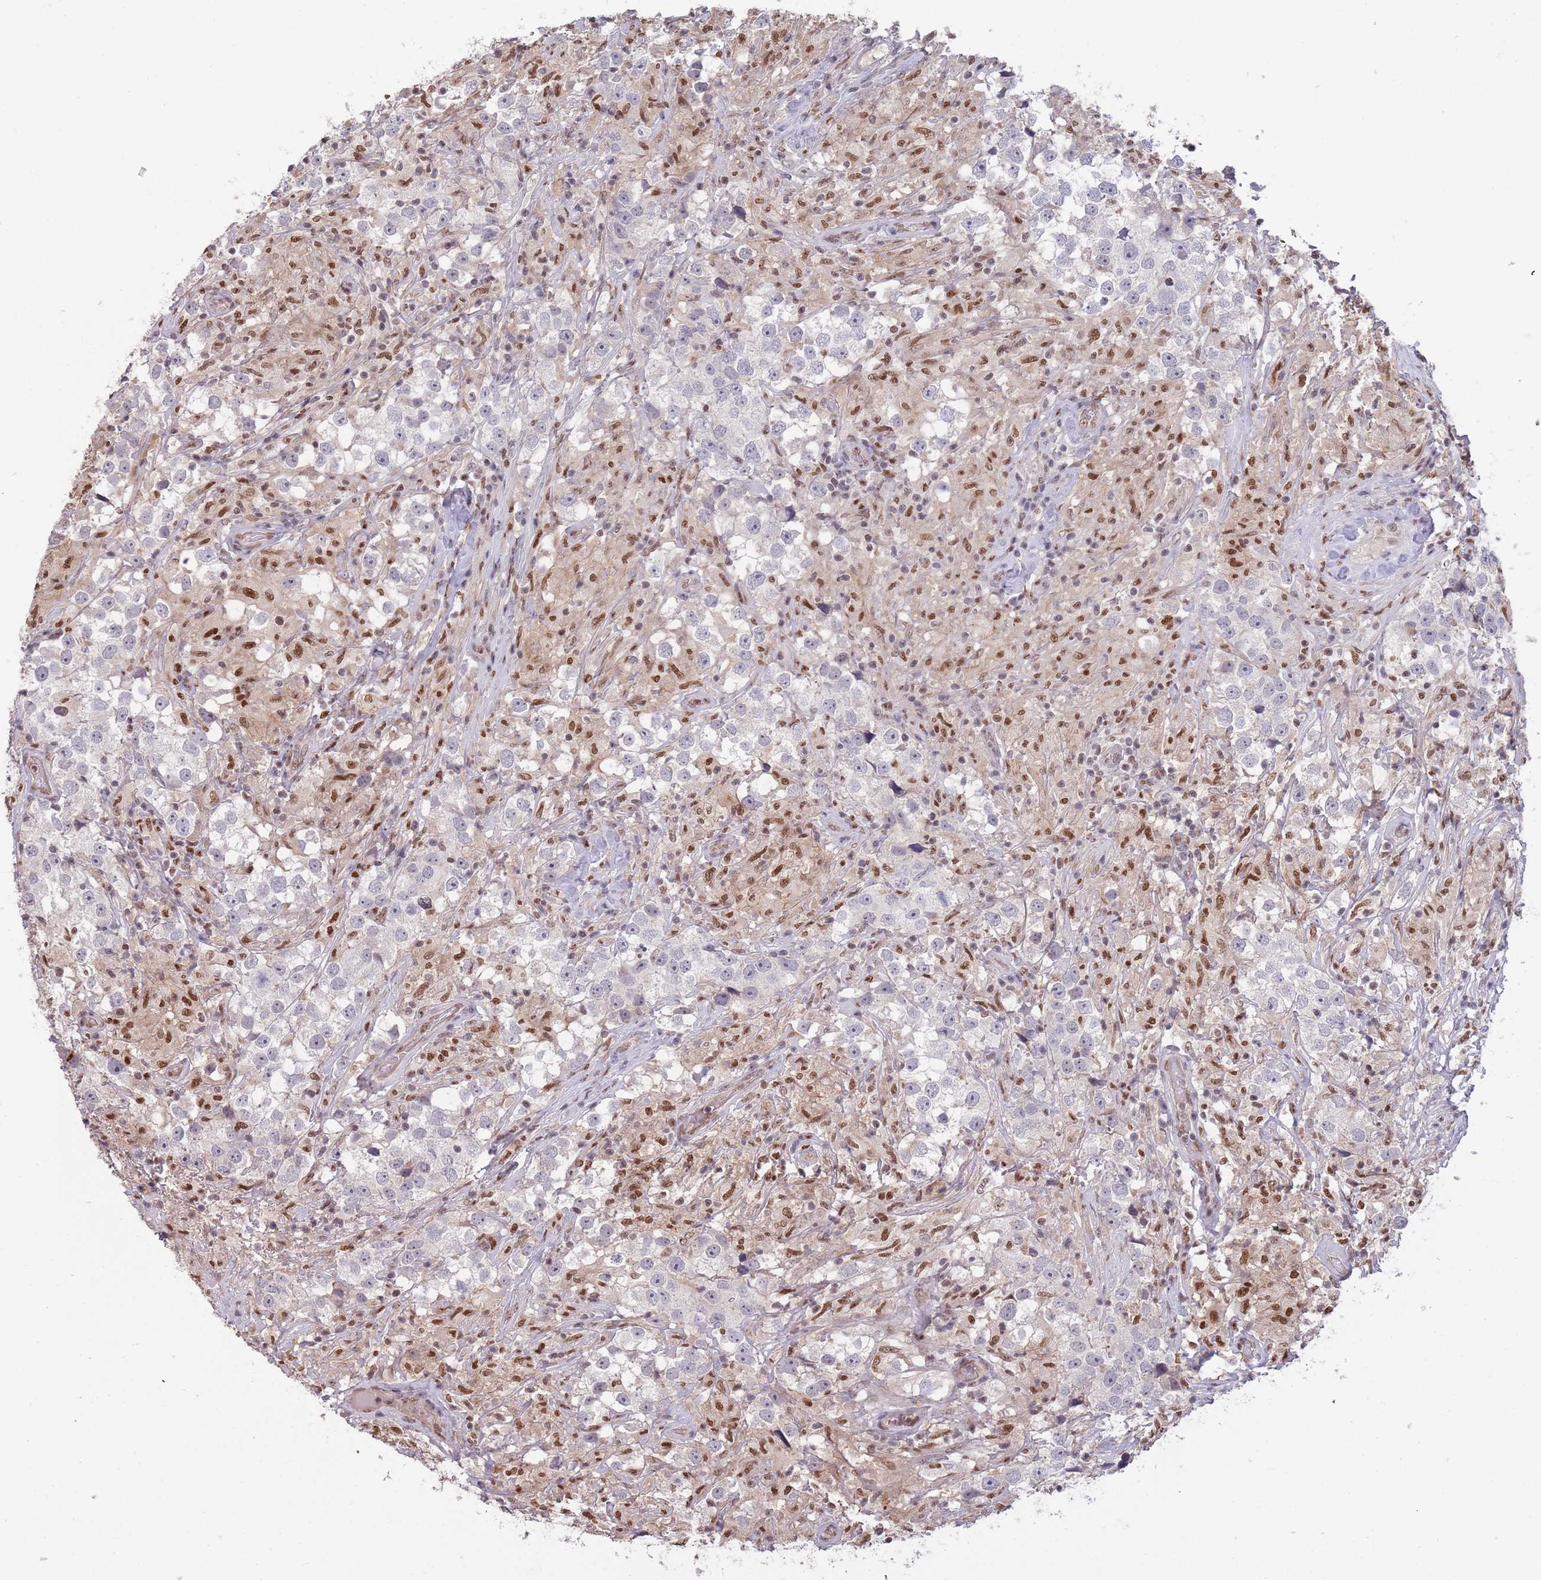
{"staining": {"intensity": "negative", "quantity": "none", "location": "none"}, "tissue": "testis cancer", "cell_type": "Tumor cells", "image_type": "cancer", "snomed": [{"axis": "morphology", "description": "Seminoma, NOS"}, {"axis": "topography", "description": "Testis"}], "caption": "This histopathology image is of seminoma (testis) stained with immunohistochemistry to label a protein in brown with the nuclei are counter-stained blue. There is no staining in tumor cells.", "gene": "ZBTB7A", "patient": {"sex": "male", "age": 46}}